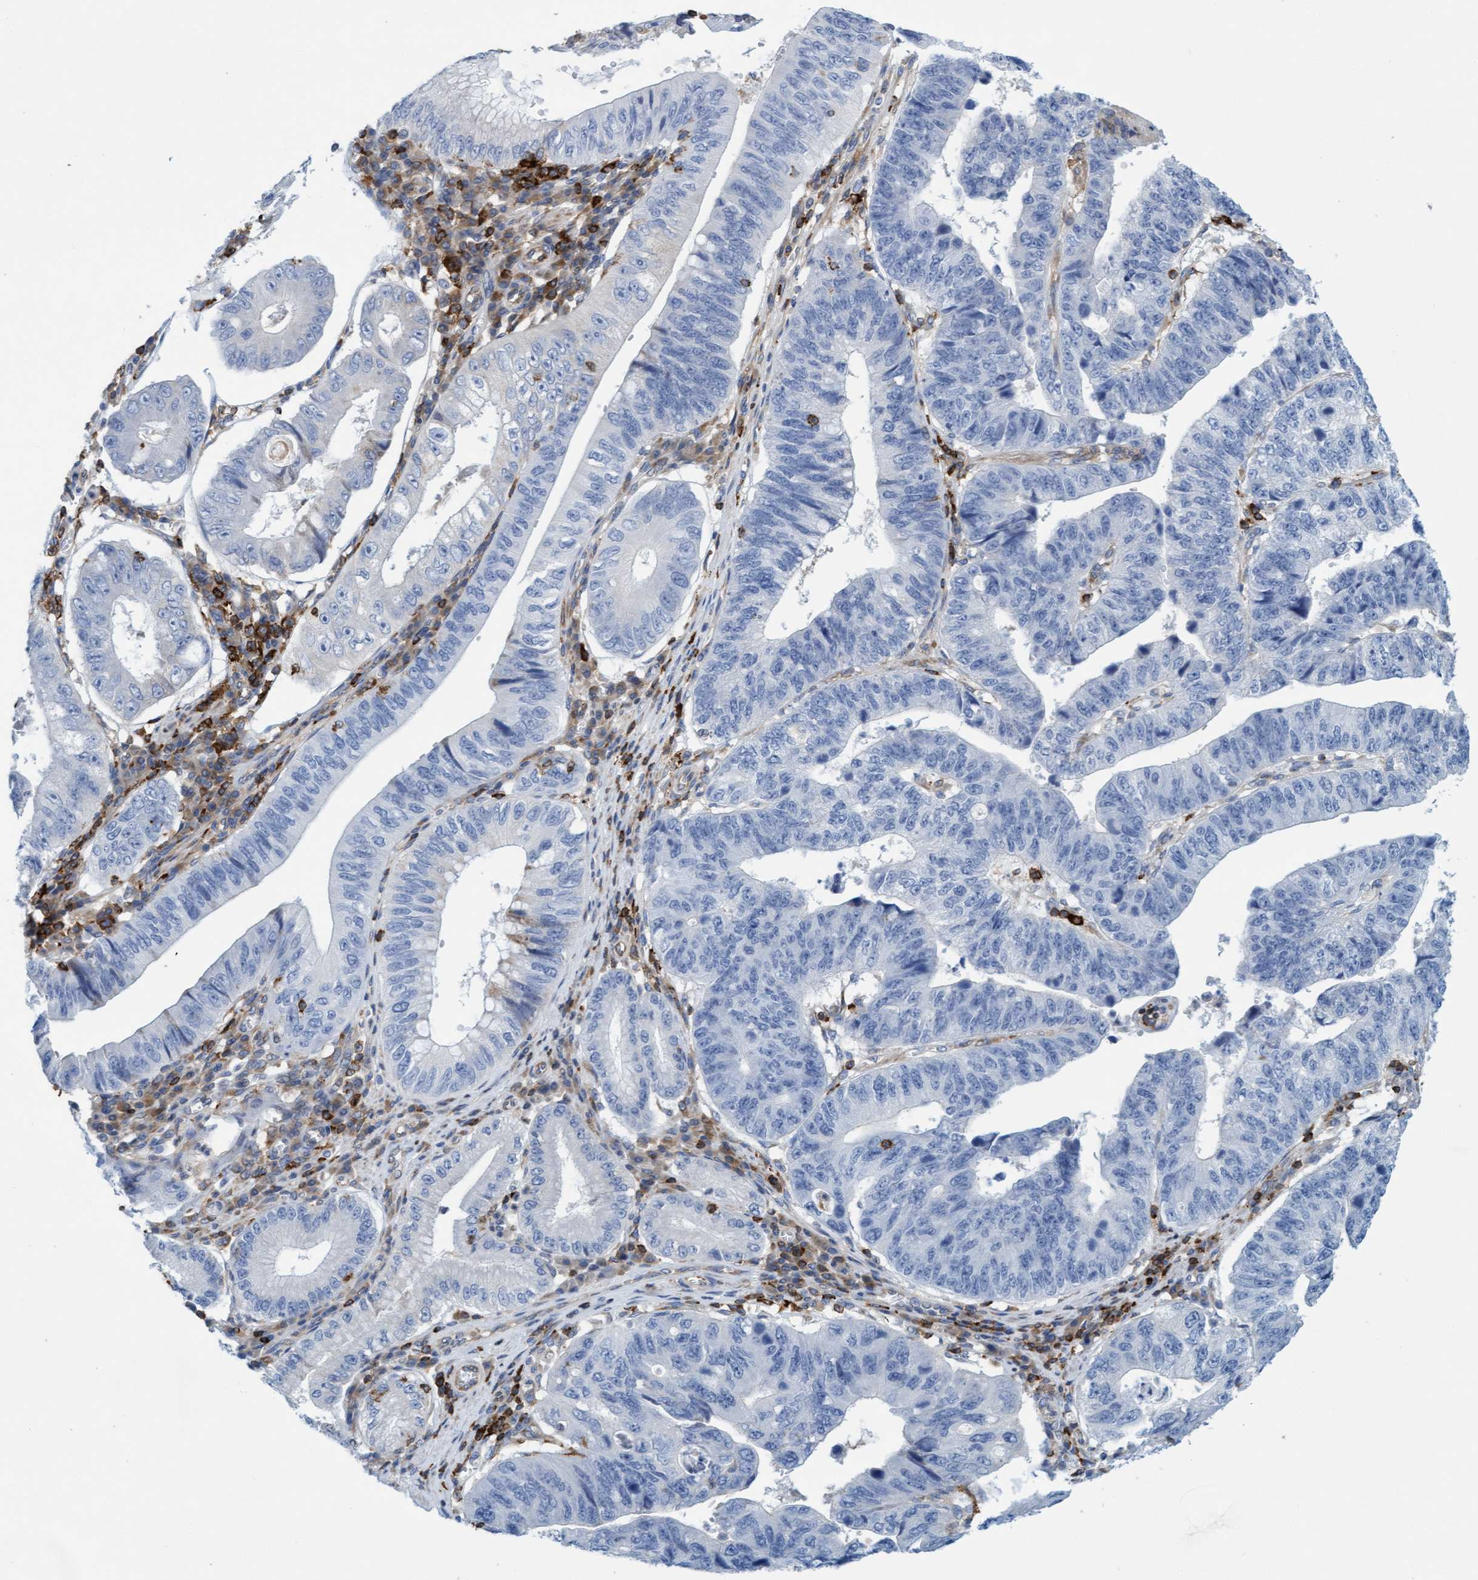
{"staining": {"intensity": "negative", "quantity": "none", "location": "none"}, "tissue": "stomach cancer", "cell_type": "Tumor cells", "image_type": "cancer", "snomed": [{"axis": "morphology", "description": "Adenocarcinoma, NOS"}, {"axis": "topography", "description": "Stomach"}], "caption": "DAB (3,3'-diaminobenzidine) immunohistochemical staining of human stomach cancer (adenocarcinoma) shows no significant expression in tumor cells.", "gene": "FNBP1", "patient": {"sex": "male", "age": 59}}